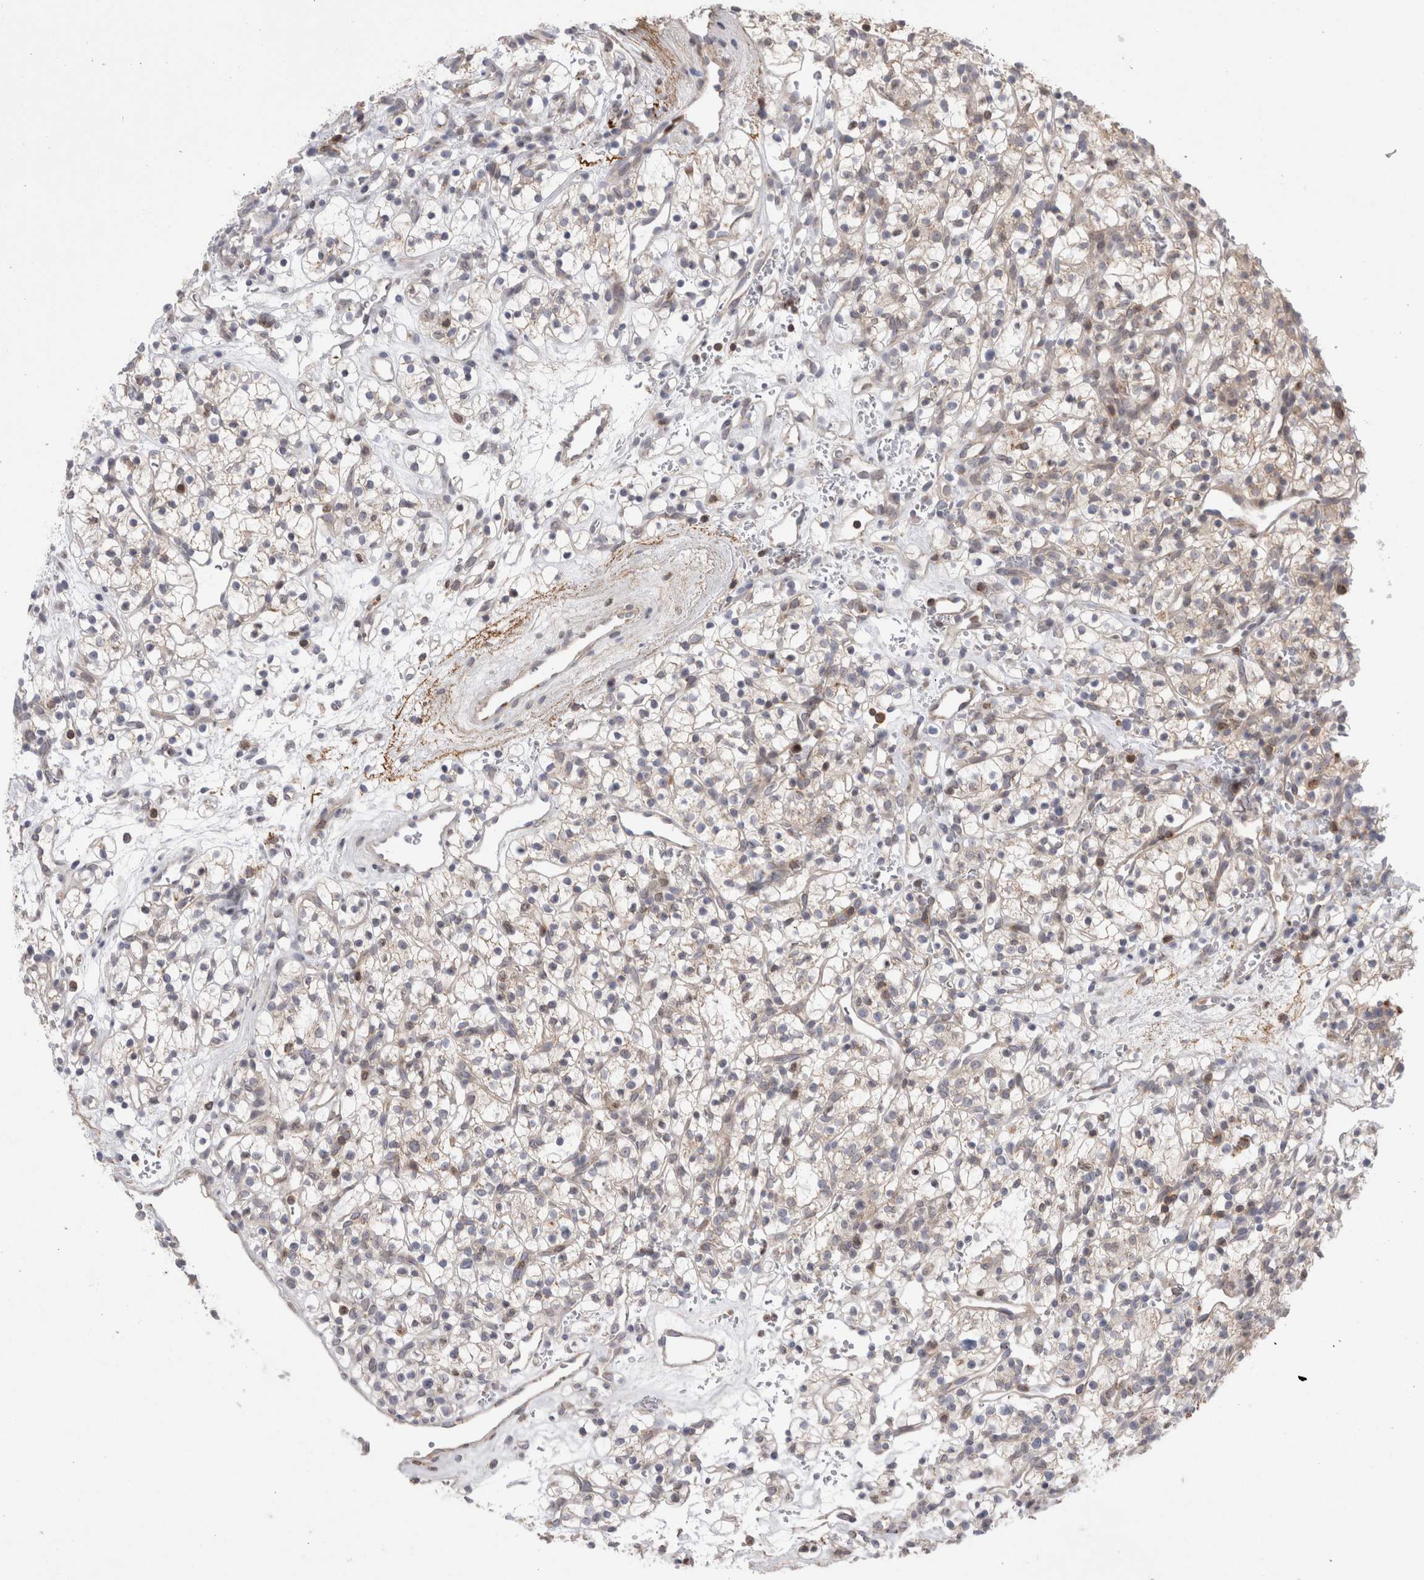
{"staining": {"intensity": "weak", "quantity": "<25%", "location": "cytoplasmic/membranous"}, "tissue": "renal cancer", "cell_type": "Tumor cells", "image_type": "cancer", "snomed": [{"axis": "morphology", "description": "Adenocarcinoma, NOS"}, {"axis": "topography", "description": "Kidney"}], "caption": "Immunohistochemical staining of renal cancer (adenocarcinoma) demonstrates no significant positivity in tumor cells.", "gene": "DARS2", "patient": {"sex": "female", "age": 57}}